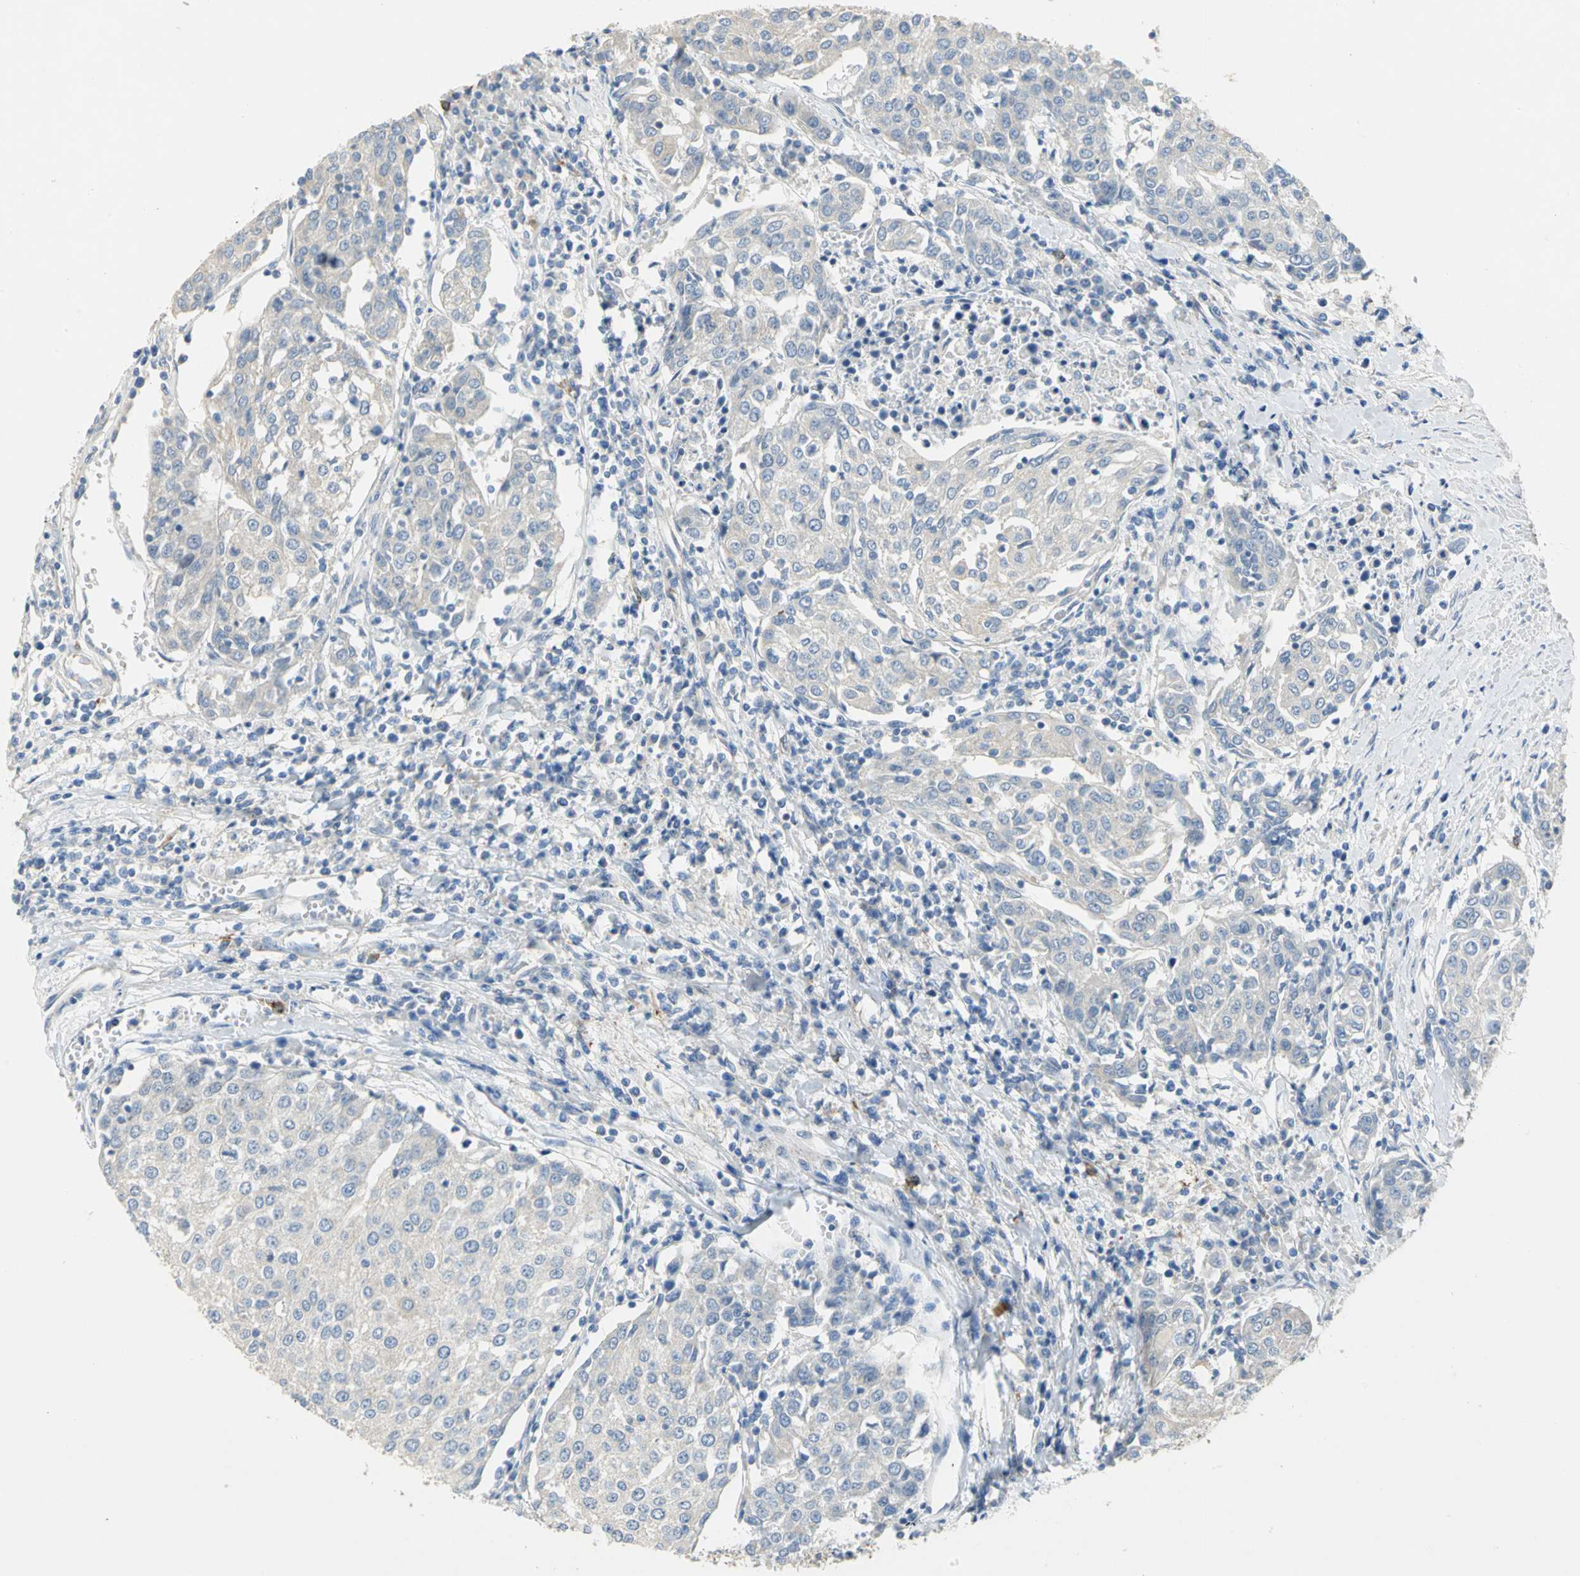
{"staining": {"intensity": "negative", "quantity": "none", "location": "none"}, "tissue": "urothelial cancer", "cell_type": "Tumor cells", "image_type": "cancer", "snomed": [{"axis": "morphology", "description": "Urothelial carcinoma, High grade"}, {"axis": "topography", "description": "Urinary bladder"}], "caption": "This is a photomicrograph of immunohistochemistry (IHC) staining of urothelial cancer, which shows no expression in tumor cells.", "gene": "IL17RB", "patient": {"sex": "female", "age": 85}}